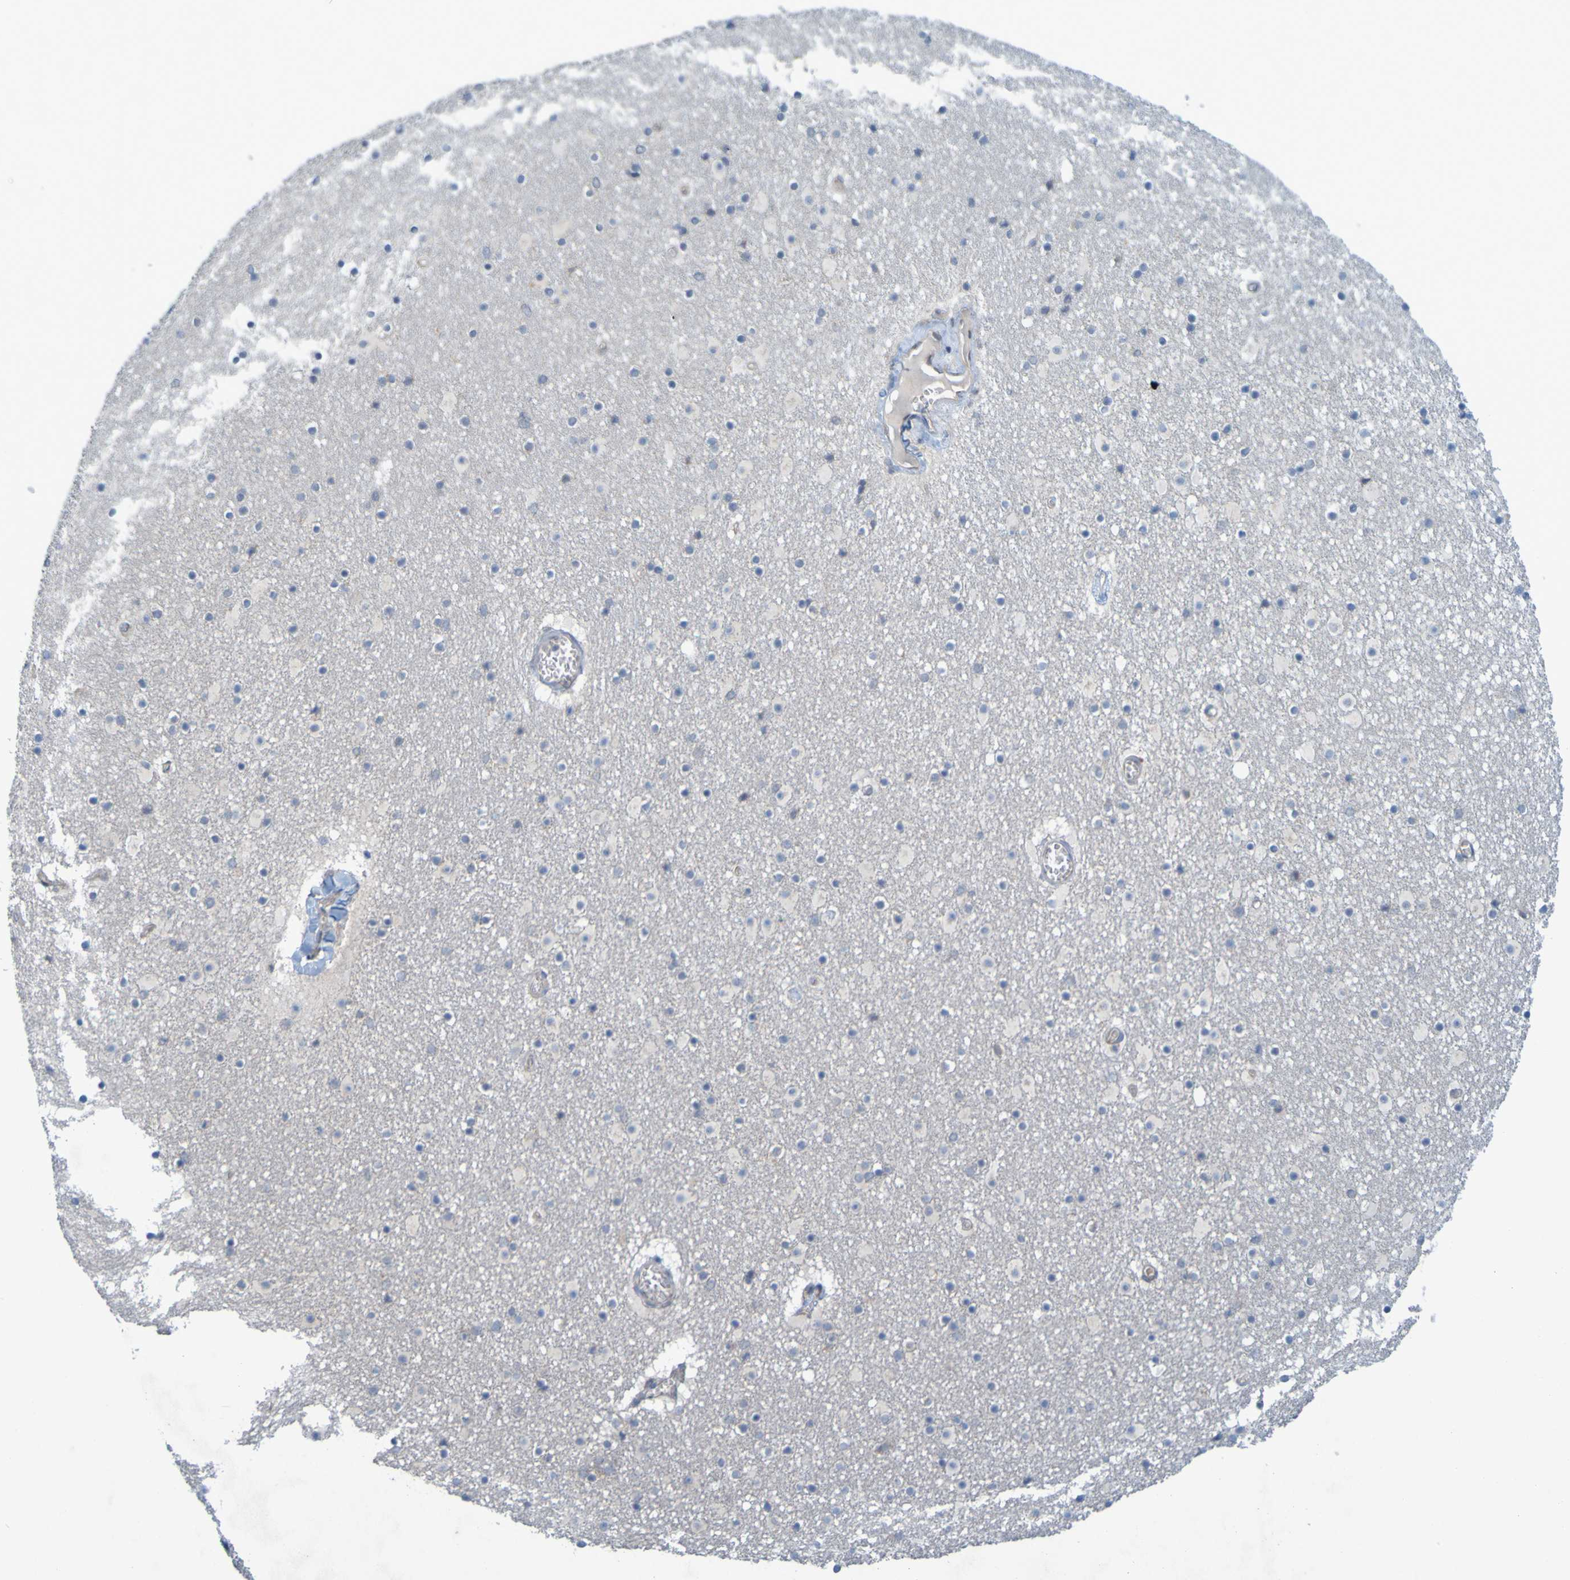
{"staining": {"intensity": "moderate", "quantity": "<25%", "location": "cytoplasmic/membranous"}, "tissue": "caudate", "cell_type": "Glial cells", "image_type": "normal", "snomed": [{"axis": "morphology", "description": "Normal tissue, NOS"}, {"axis": "topography", "description": "Lateral ventricle wall"}], "caption": "Immunohistochemistry (IHC) photomicrograph of benign caudate stained for a protein (brown), which exhibits low levels of moderate cytoplasmic/membranous expression in about <25% of glial cells.", "gene": "MOGS", "patient": {"sex": "male", "age": 45}}